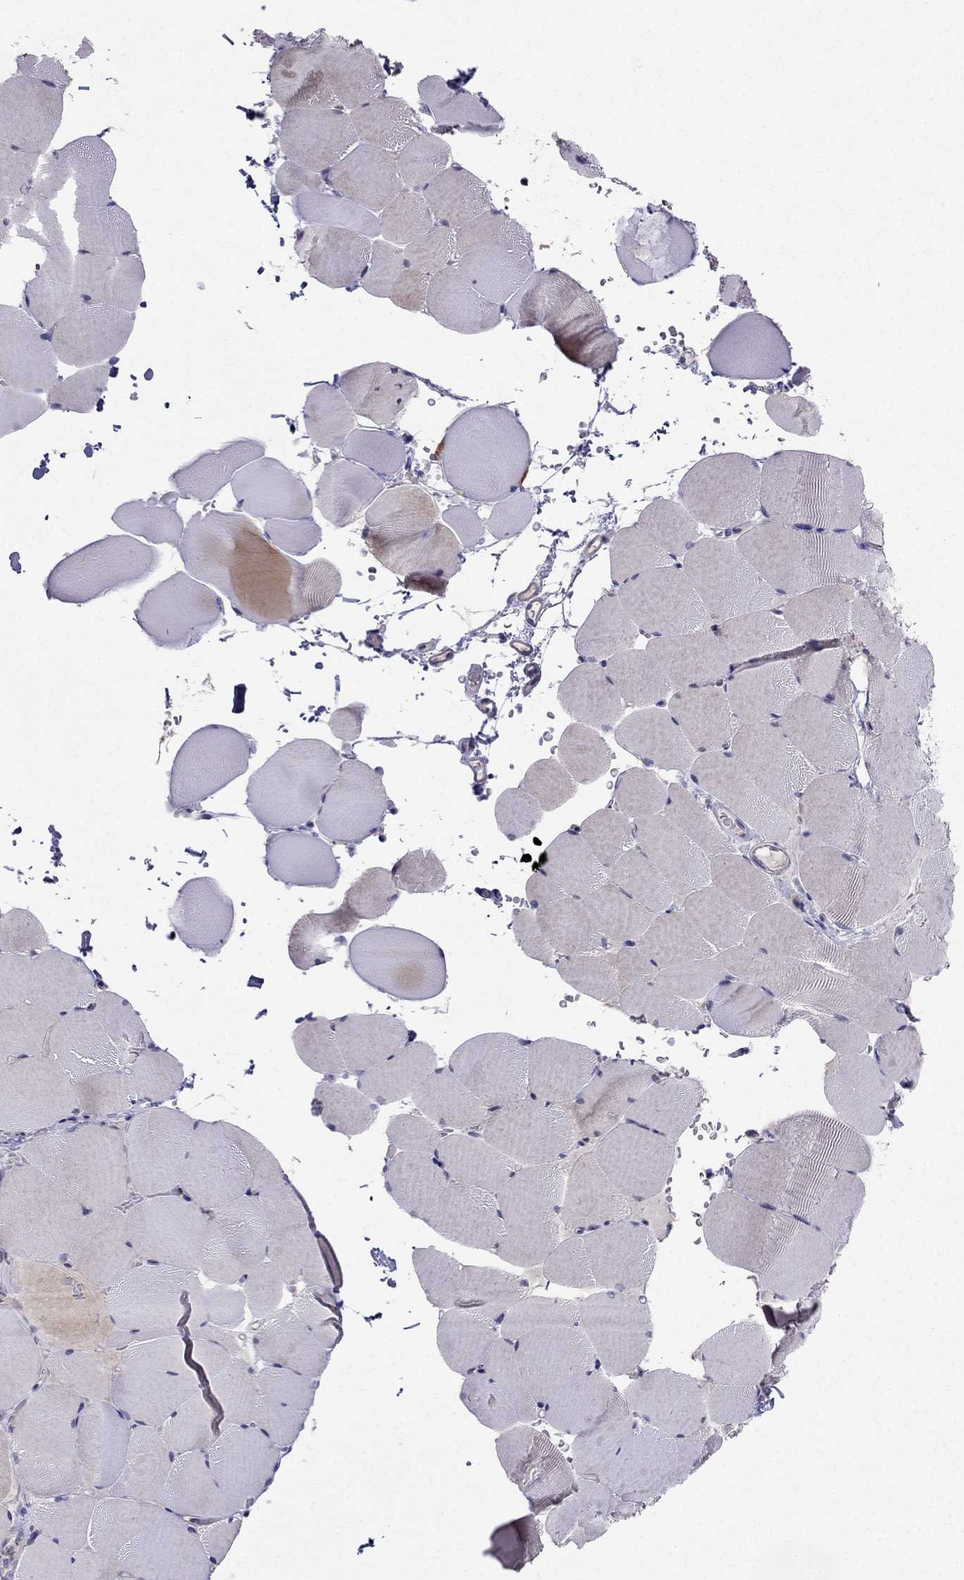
{"staining": {"intensity": "negative", "quantity": "none", "location": "none"}, "tissue": "skeletal muscle", "cell_type": "Myocytes", "image_type": "normal", "snomed": [{"axis": "morphology", "description": "Normal tissue, NOS"}, {"axis": "topography", "description": "Skeletal muscle"}], "caption": "Human skeletal muscle stained for a protein using immunohistochemistry (IHC) exhibits no positivity in myocytes.", "gene": "MAGEB4", "patient": {"sex": "female", "age": 37}}